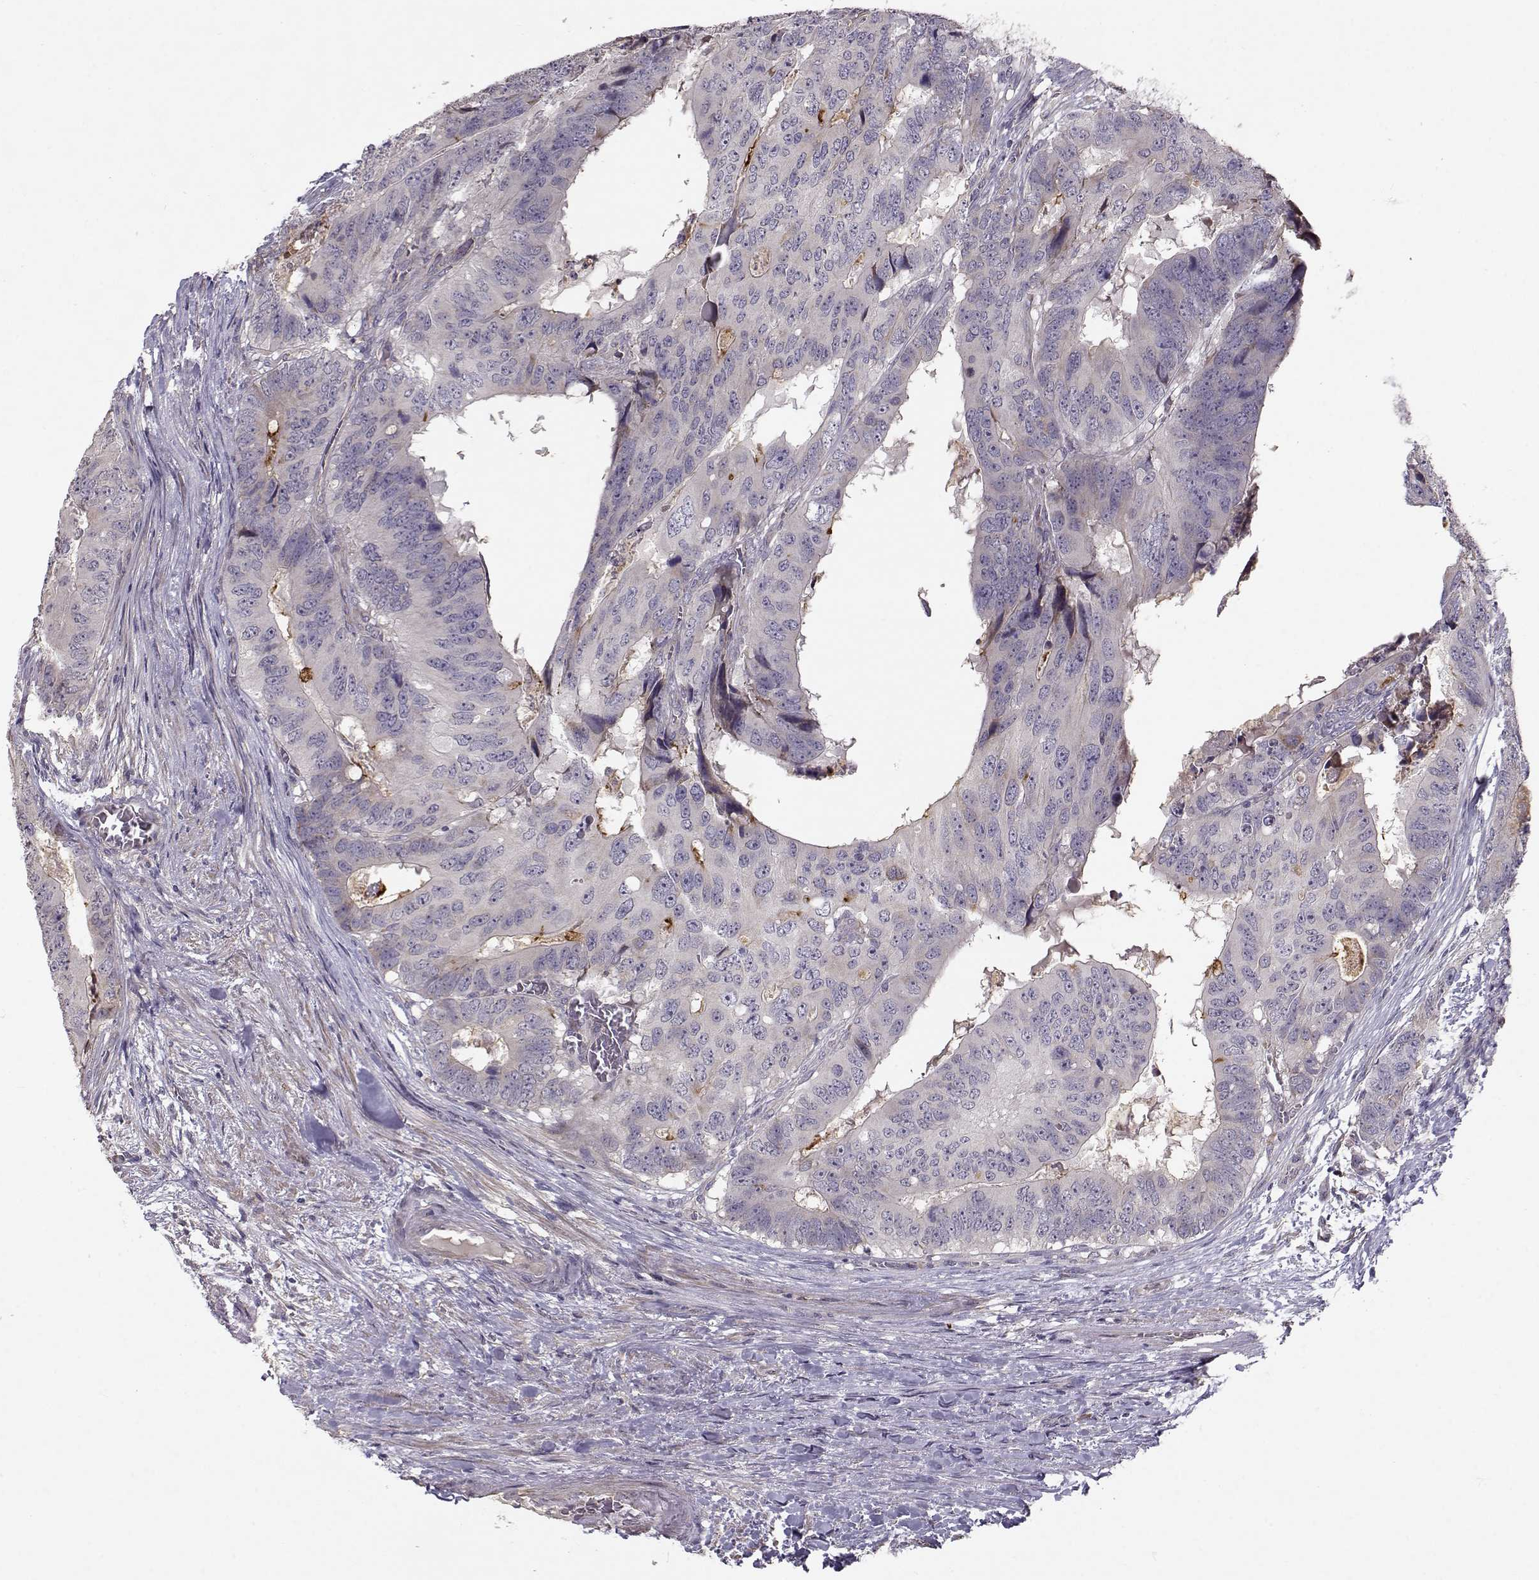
{"staining": {"intensity": "weak", "quantity": "<25%", "location": "cytoplasmic/membranous"}, "tissue": "colorectal cancer", "cell_type": "Tumor cells", "image_type": "cancer", "snomed": [{"axis": "morphology", "description": "Adenocarcinoma, NOS"}, {"axis": "topography", "description": "Colon"}], "caption": "The image displays no significant positivity in tumor cells of colorectal cancer (adenocarcinoma).", "gene": "ENTPD8", "patient": {"sex": "male", "age": 79}}